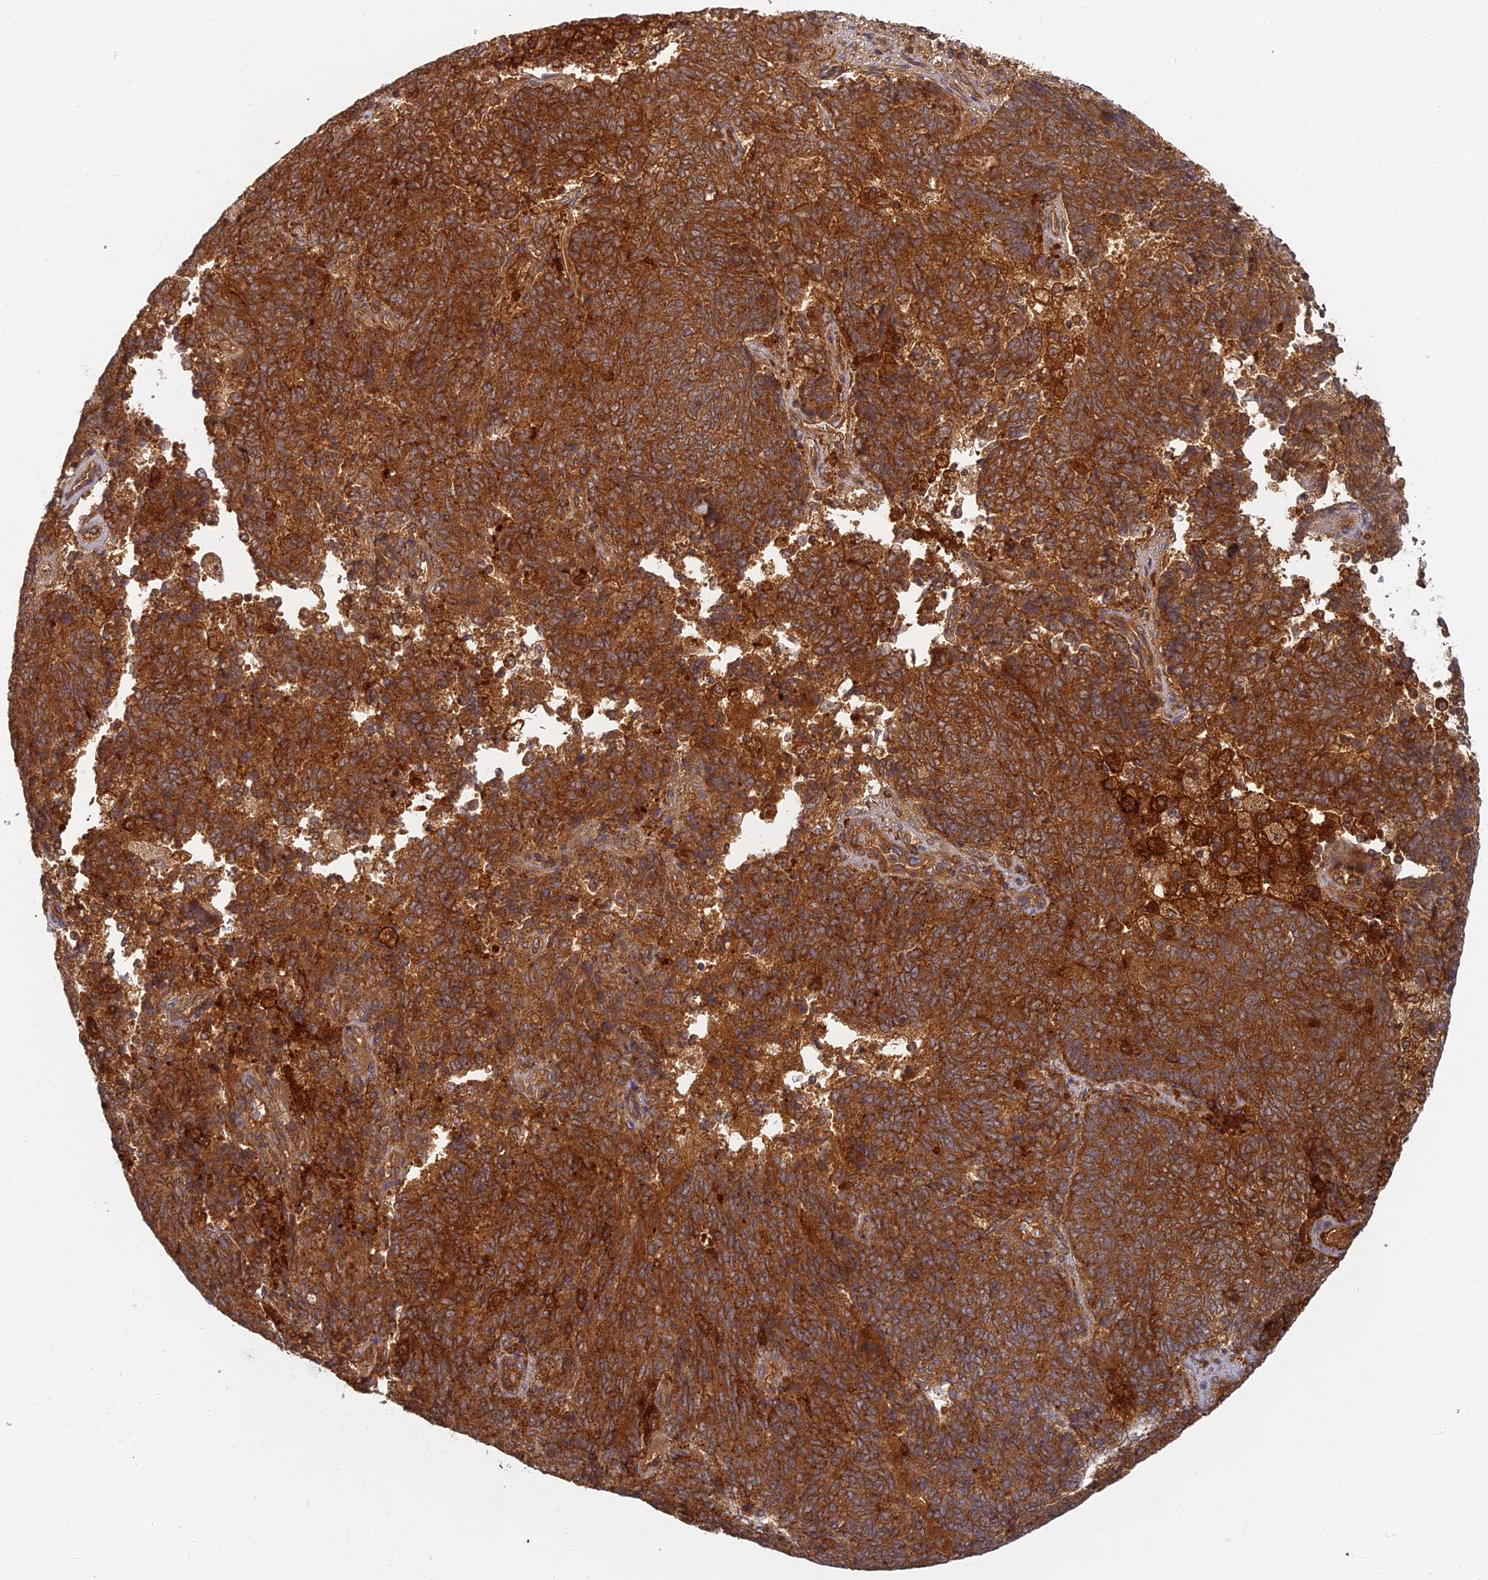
{"staining": {"intensity": "strong", "quantity": ">75%", "location": "cytoplasmic/membranous"}, "tissue": "endometrial cancer", "cell_type": "Tumor cells", "image_type": "cancer", "snomed": [{"axis": "morphology", "description": "Adenocarcinoma, NOS"}, {"axis": "topography", "description": "Endometrium"}], "caption": "IHC micrograph of neoplastic tissue: endometrial cancer (adenocarcinoma) stained using immunohistochemistry (IHC) reveals high levels of strong protein expression localized specifically in the cytoplasmic/membranous of tumor cells, appearing as a cytoplasmic/membranous brown color.", "gene": "INO80D", "patient": {"sex": "female", "age": 80}}